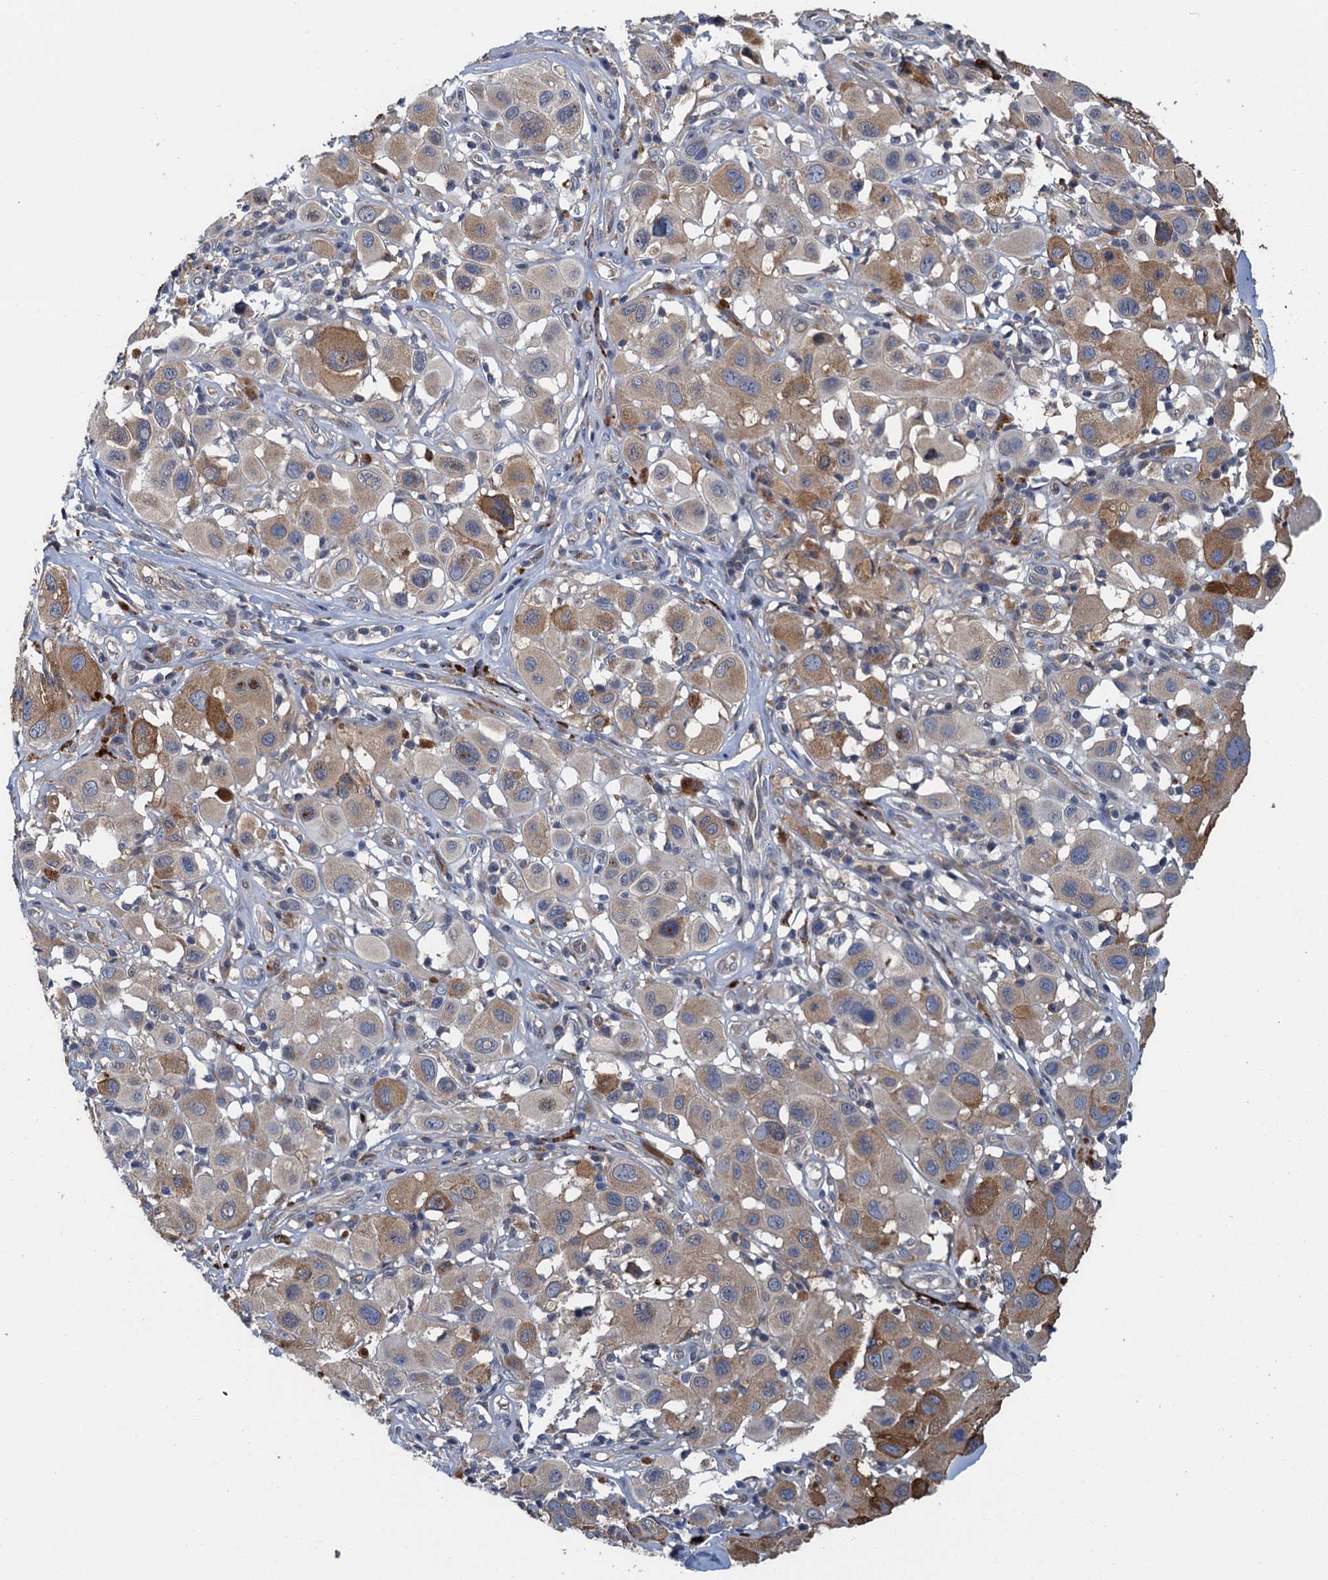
{"staining": {"intensity": "moderate", "quantity": ">75%", "location": "cytoplasmic/membranous"}, "tissue": "melanoma", "cell_type": "Tumor cells", "image_type": "cancer", "snomed": [{"axis": "morphology", "description": "Malignant melanoma, Metastatic site"}, {"axis": "topography", "description": "Skin"}], "caption": "A brown stain shows moderate cytoplasmic/membranous staining of a protein in melanoma tumor cells.", "gene": "KBTBD8", "patient": {"sex": "male", "age": 41}}